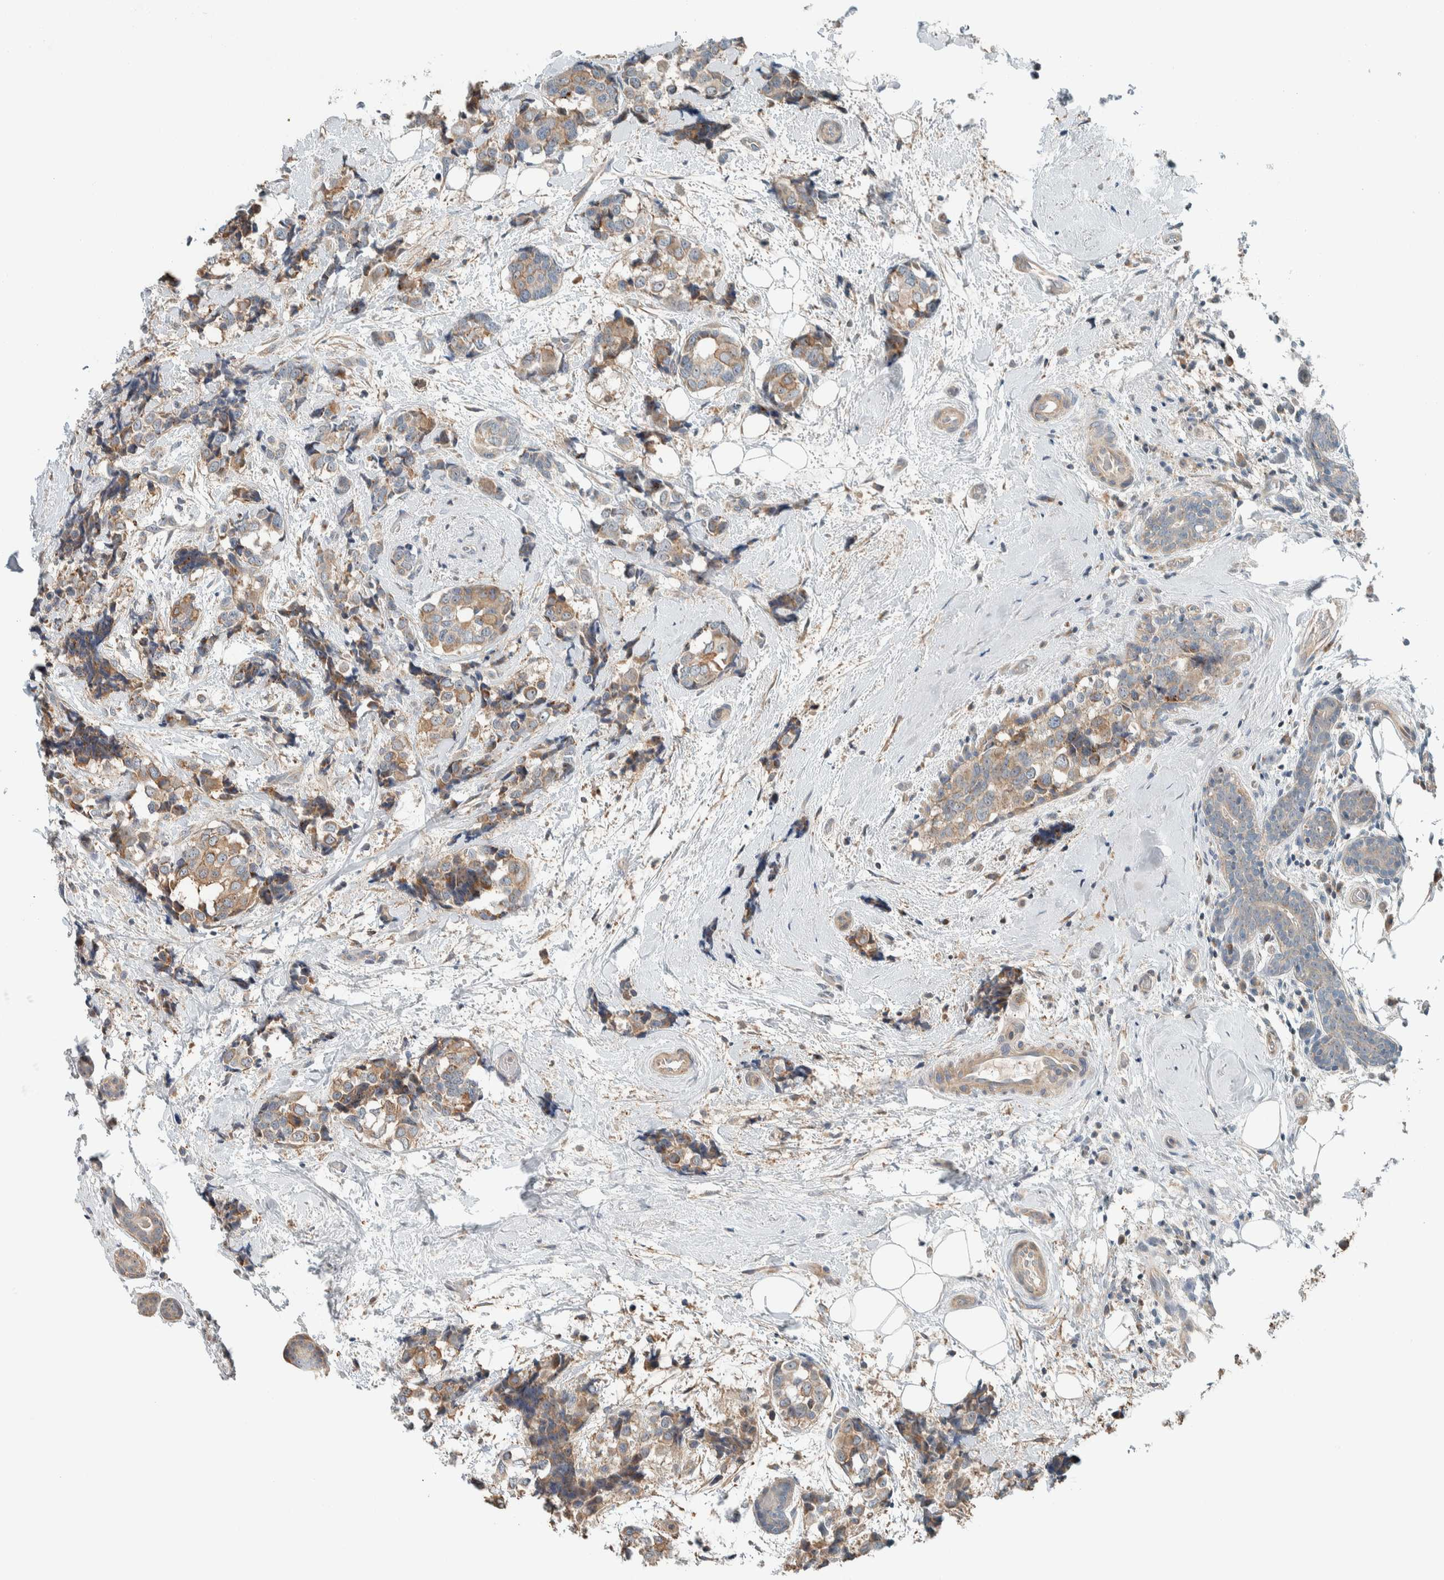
{"staining": {"intensity": "moderate", "quantity": ">75%", "location": "cytoplasmic/membranous"}, "tissue": "breast cancer", "cell_type": "Tumor cells", "image_type": "cancer", "snomed": [{"axis": "morphology", "description": "Normal tissue, NOS"}, {"axis": "morphology", "description": "Duct carcinoma"}, {"axis": "topography", "description": "Breast"}], "caption": "IHC of human breast invasive ductal carcinoma exhibits medium levels of moderate cytoplasmic/membranous staining in approximately >75% of tumor cells.", "gene": "SLFN12L", "patient": {"sex": "female", "age": 43}}